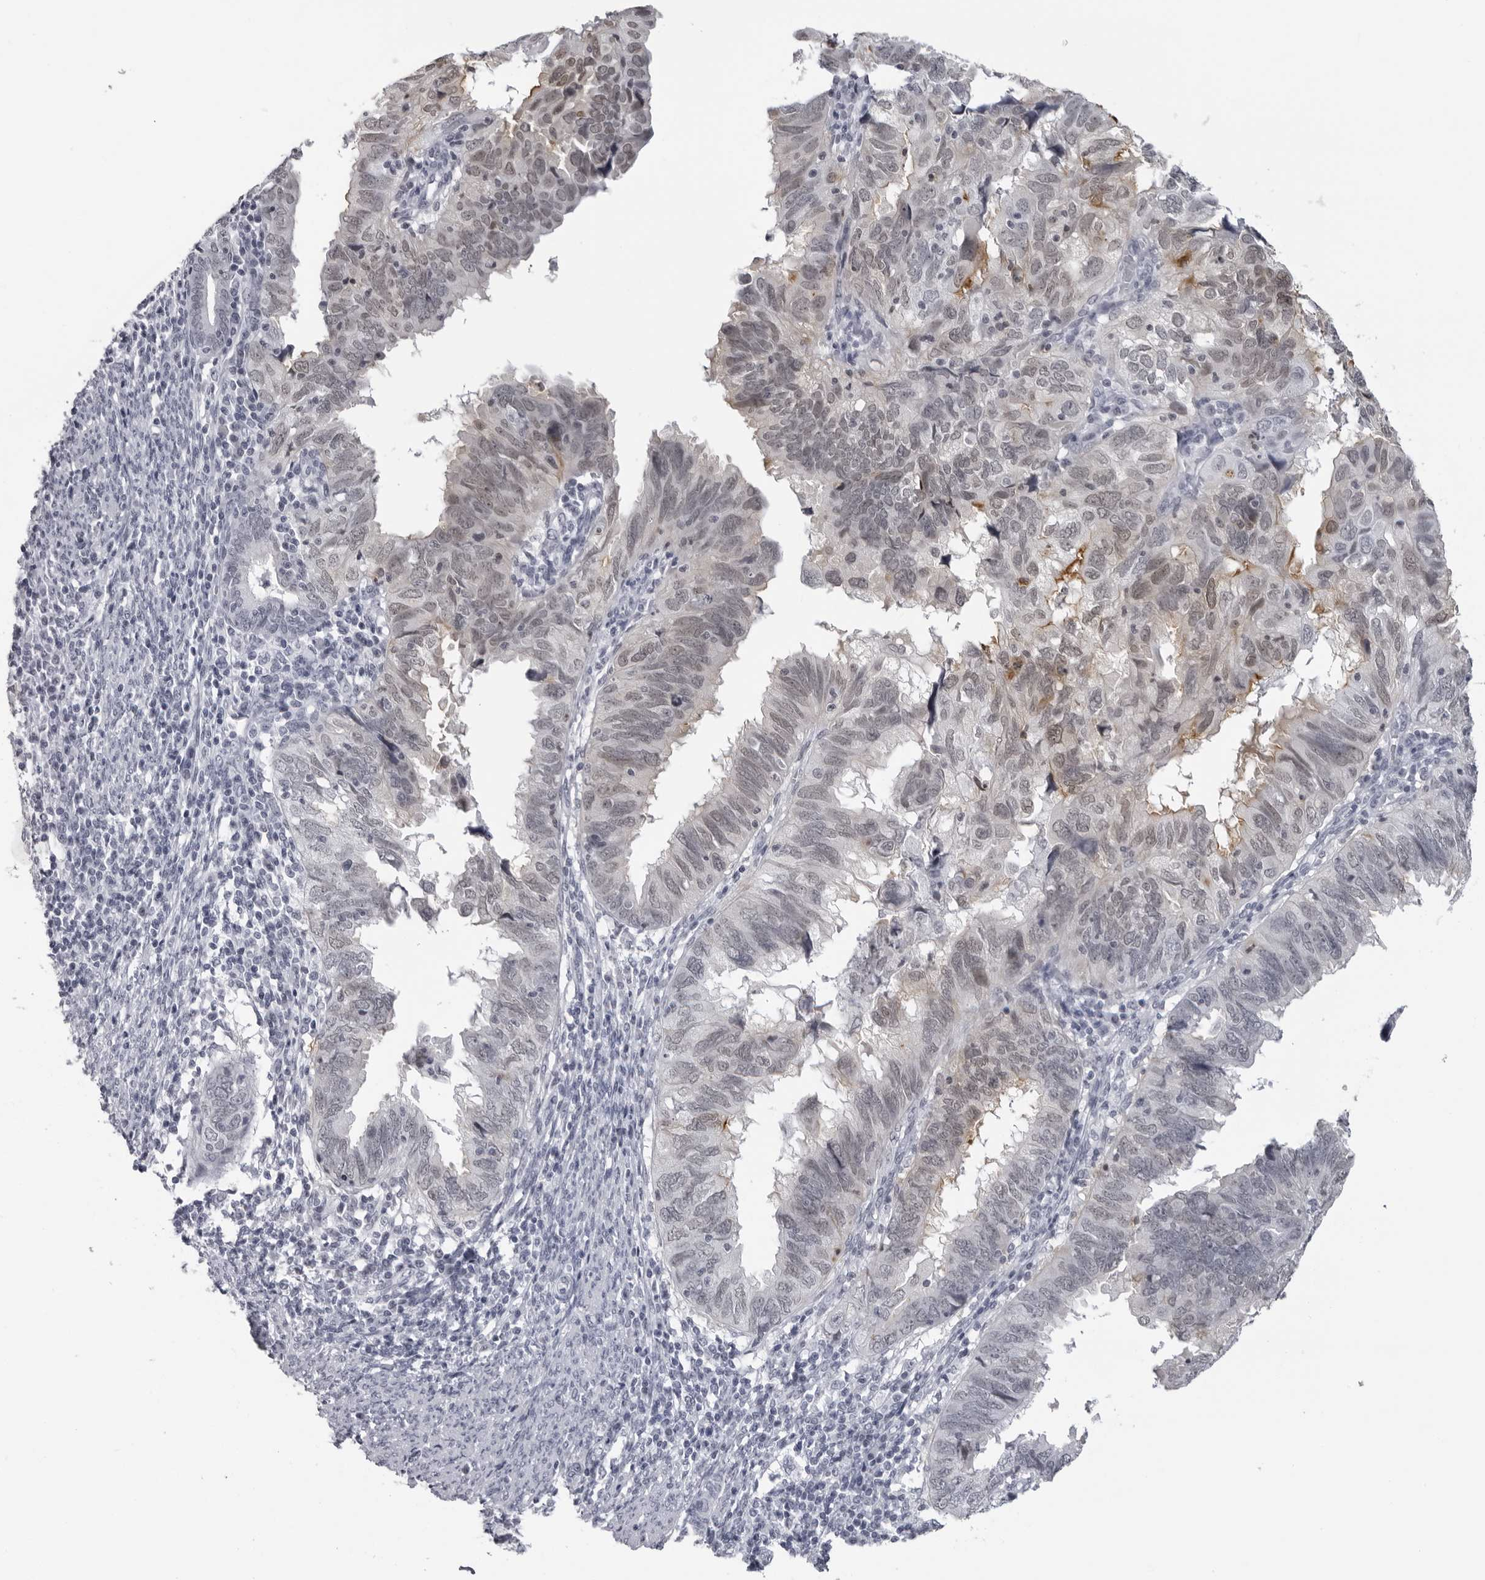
{"staining": {"intensity": "weak", "quantity": "25%-75%", "location": "nuclear"}, "tissue": "endometrial cancer", "cell_type": "Tumor cells", "image_type": "cancer", "snomed": [{"axis": "morphology", "description": "Adenocarcinoma, NOS"}, {"axis": "topography", "description": "Uterus"}], "caption": "Protein analysis of endometrial cancer (adenocarcinoma) tissue shows weak nuclear positivity in about 25%-75% of tumor cells.", "gene": "ESPN", "patient": {"sex": "female", "age": 77}}